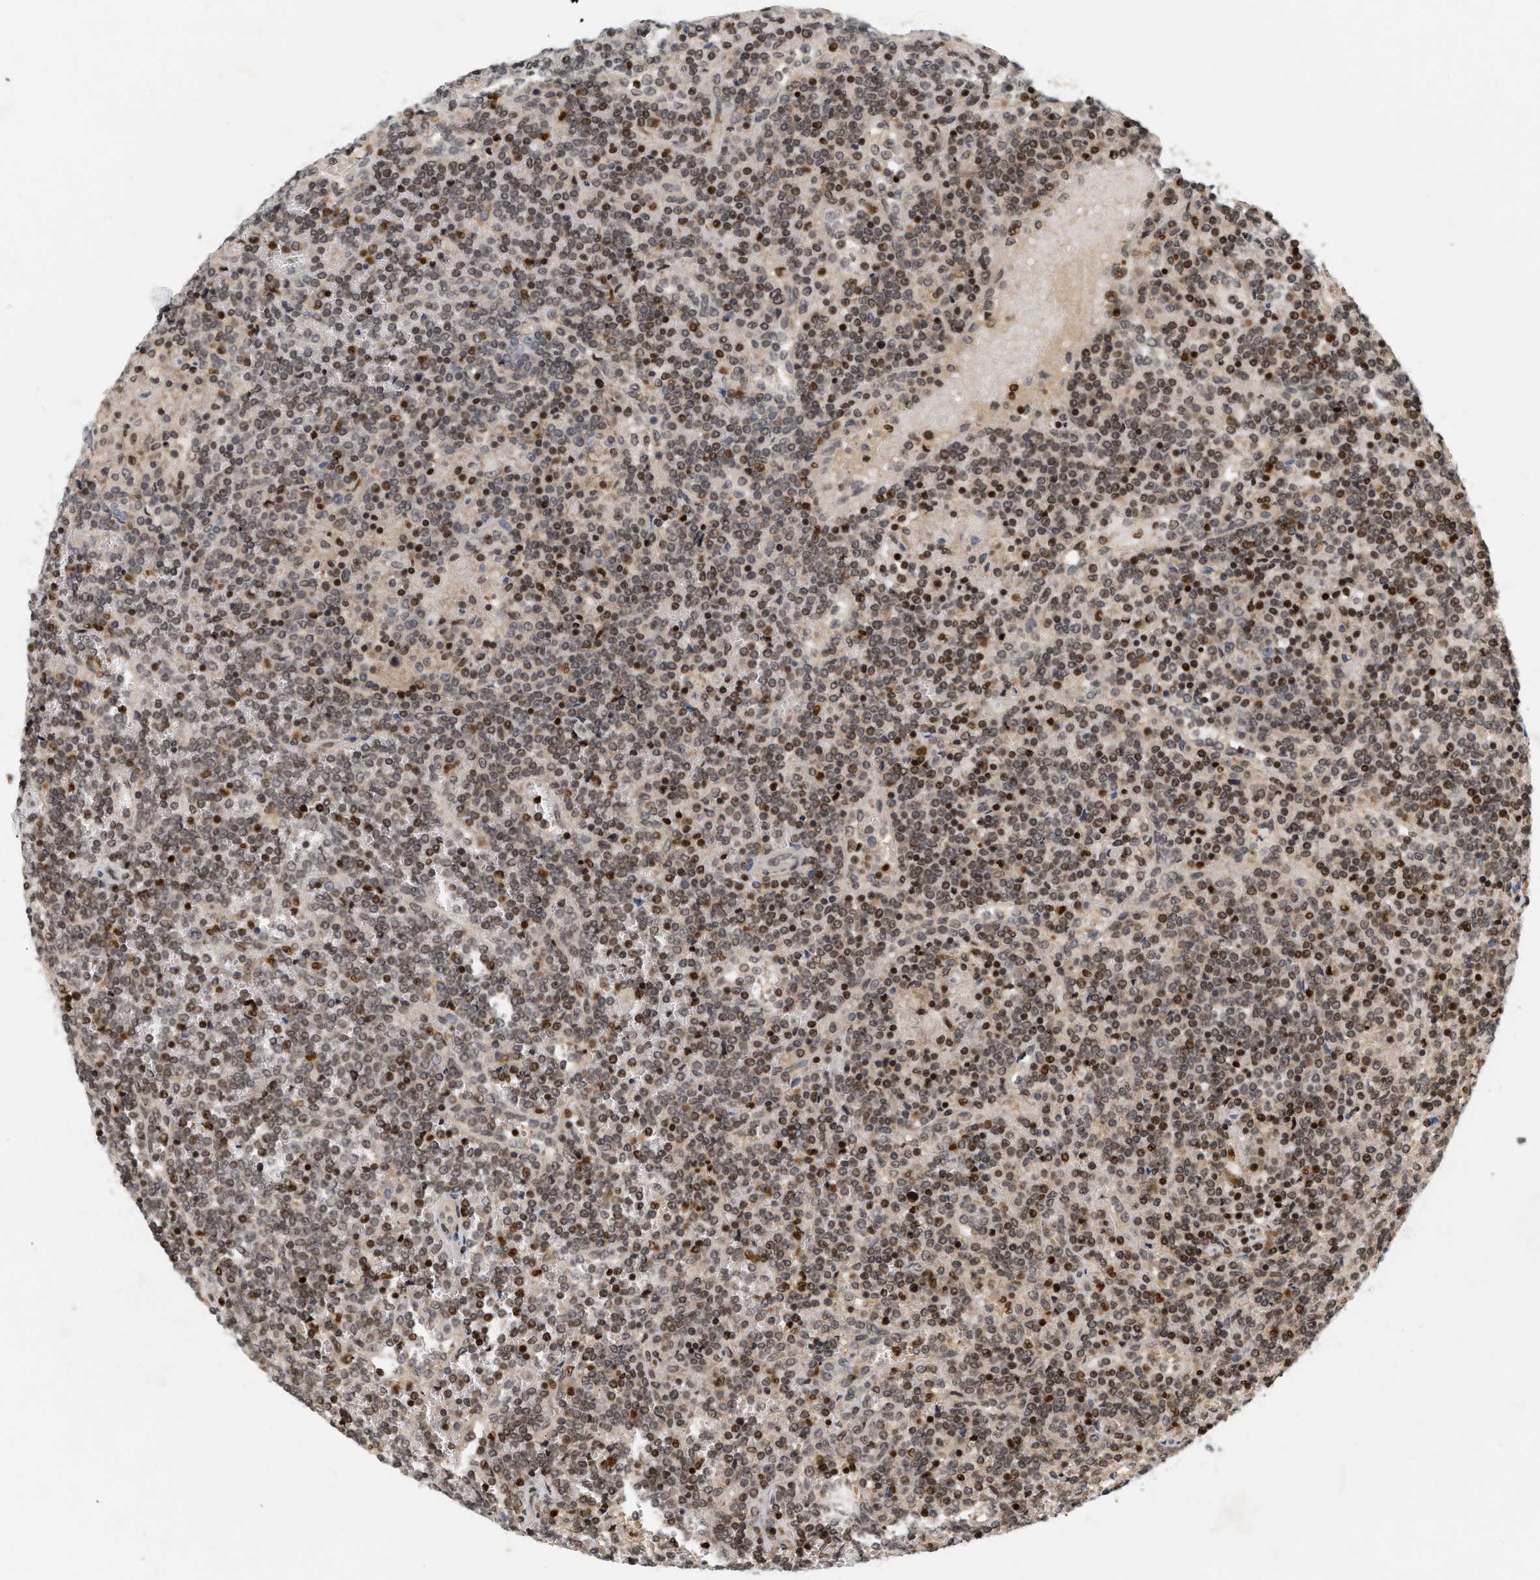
{"staining": {"intensity": "weak", "quantity": ">75%", "location": "nuclear"}, "tissue": "lymphoma", "cell_type": "Tumor cells", "image_type": "cancer", "snomed": [{"axis": "morphology", "description": "Malignant lymphoma, non-Hodgkin's type, Low grade"}, {"axis": "topography", "description": "Spleen"}], "caption": "Weak nuclear protein staining is appreciated in about >75% of tumor cells in lymphoma.", "gene": "NFE2L2", "patient": {"sex": "female", "age": 19}}